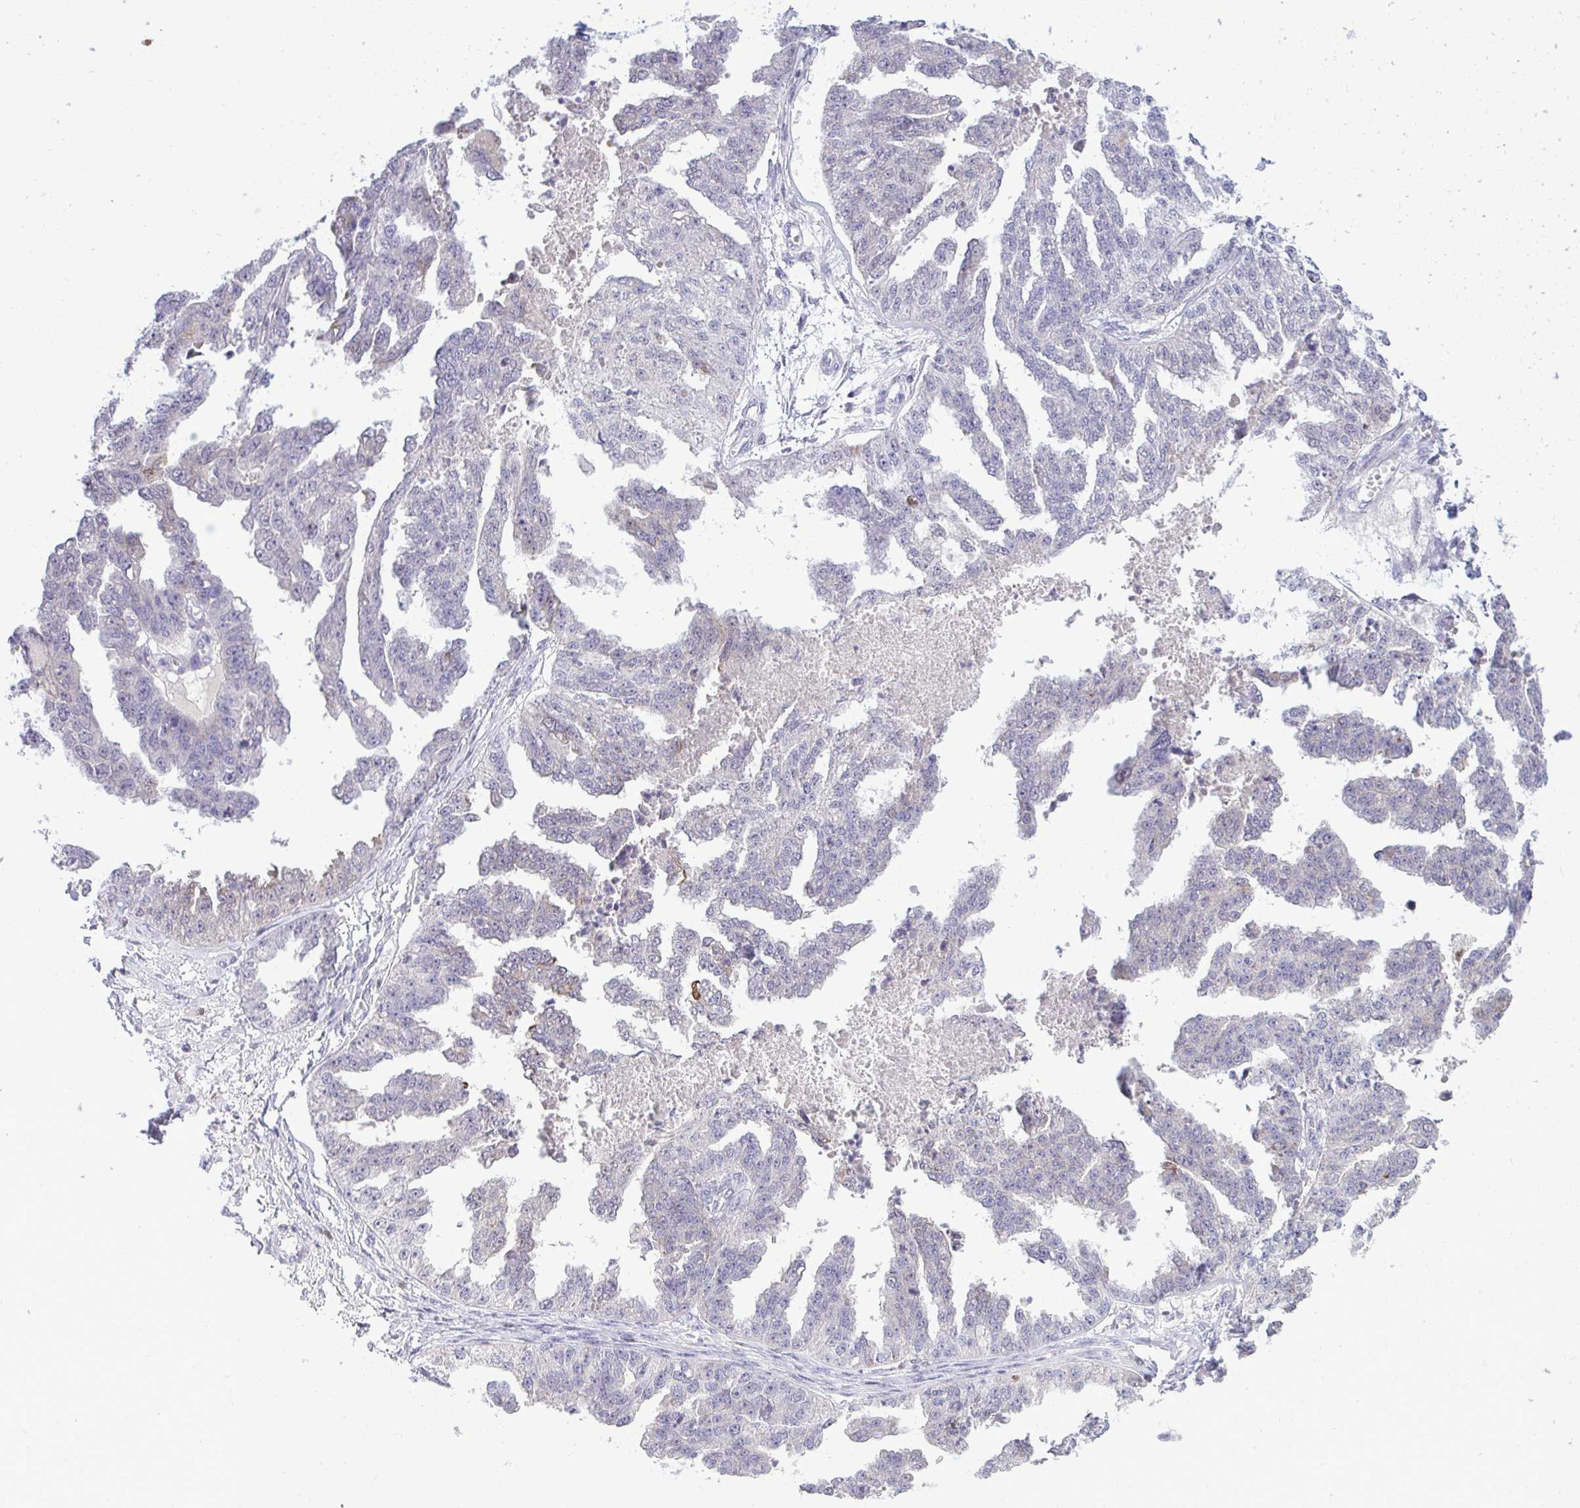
{"staining": {"intensity": "negative", "quantity": "none", "location": "none"}, "tissue": "ovarian cancer", "cell_type": "Tumor cells", "image_type": "cancer", "snomed": [{"axis": "morphology", "description": "Cystadenocarcinoma, serous, NOS"}, {"axis": "topography", "description": "Ovary"}], "caption": "This is an IHC photomicrograph of human ovarian cancer (serous cystadenocarcinoma). There is no positivity in tumor cells.", "gene": "EPOP", "patient": {"sex": "female", "age": 58}}